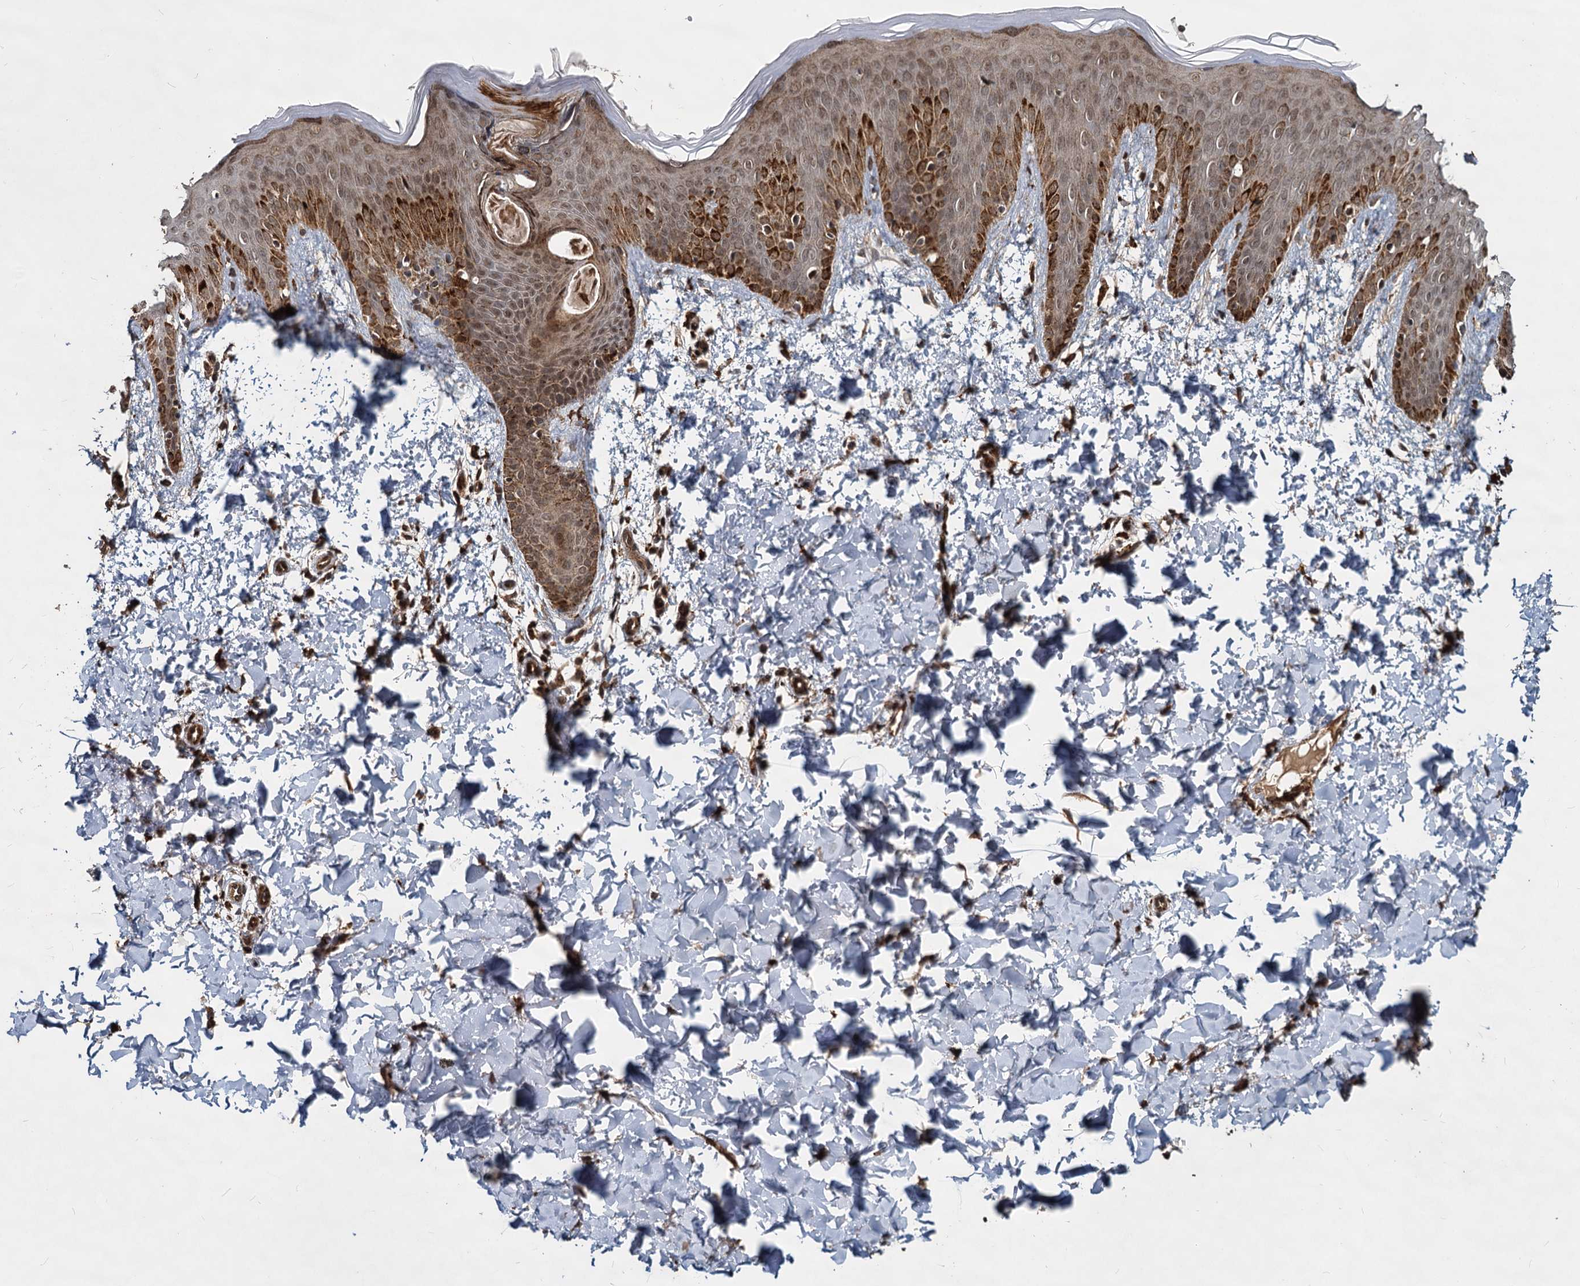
{"staining": {"intensity": "strong", "quantity": "25%-75%", "location": "cytoplasmic/membranous"}, "tissue": "skin", "cell_type": "Fibroblasts", "image_type": "normal", "snomed": [{"axis": "morphology", "description": "Normal tissue, NOS"}, {"axis": "topography", "description": "Skin"}], "caption": "Immunohistochemical staining of normal human skin exhibits strong cytoplasmic/membranous protein positivity in approximately 25%-75% of fibroblasts.", "gene": "TRIM23", "patient": {"sex": "male", "age": 36}}